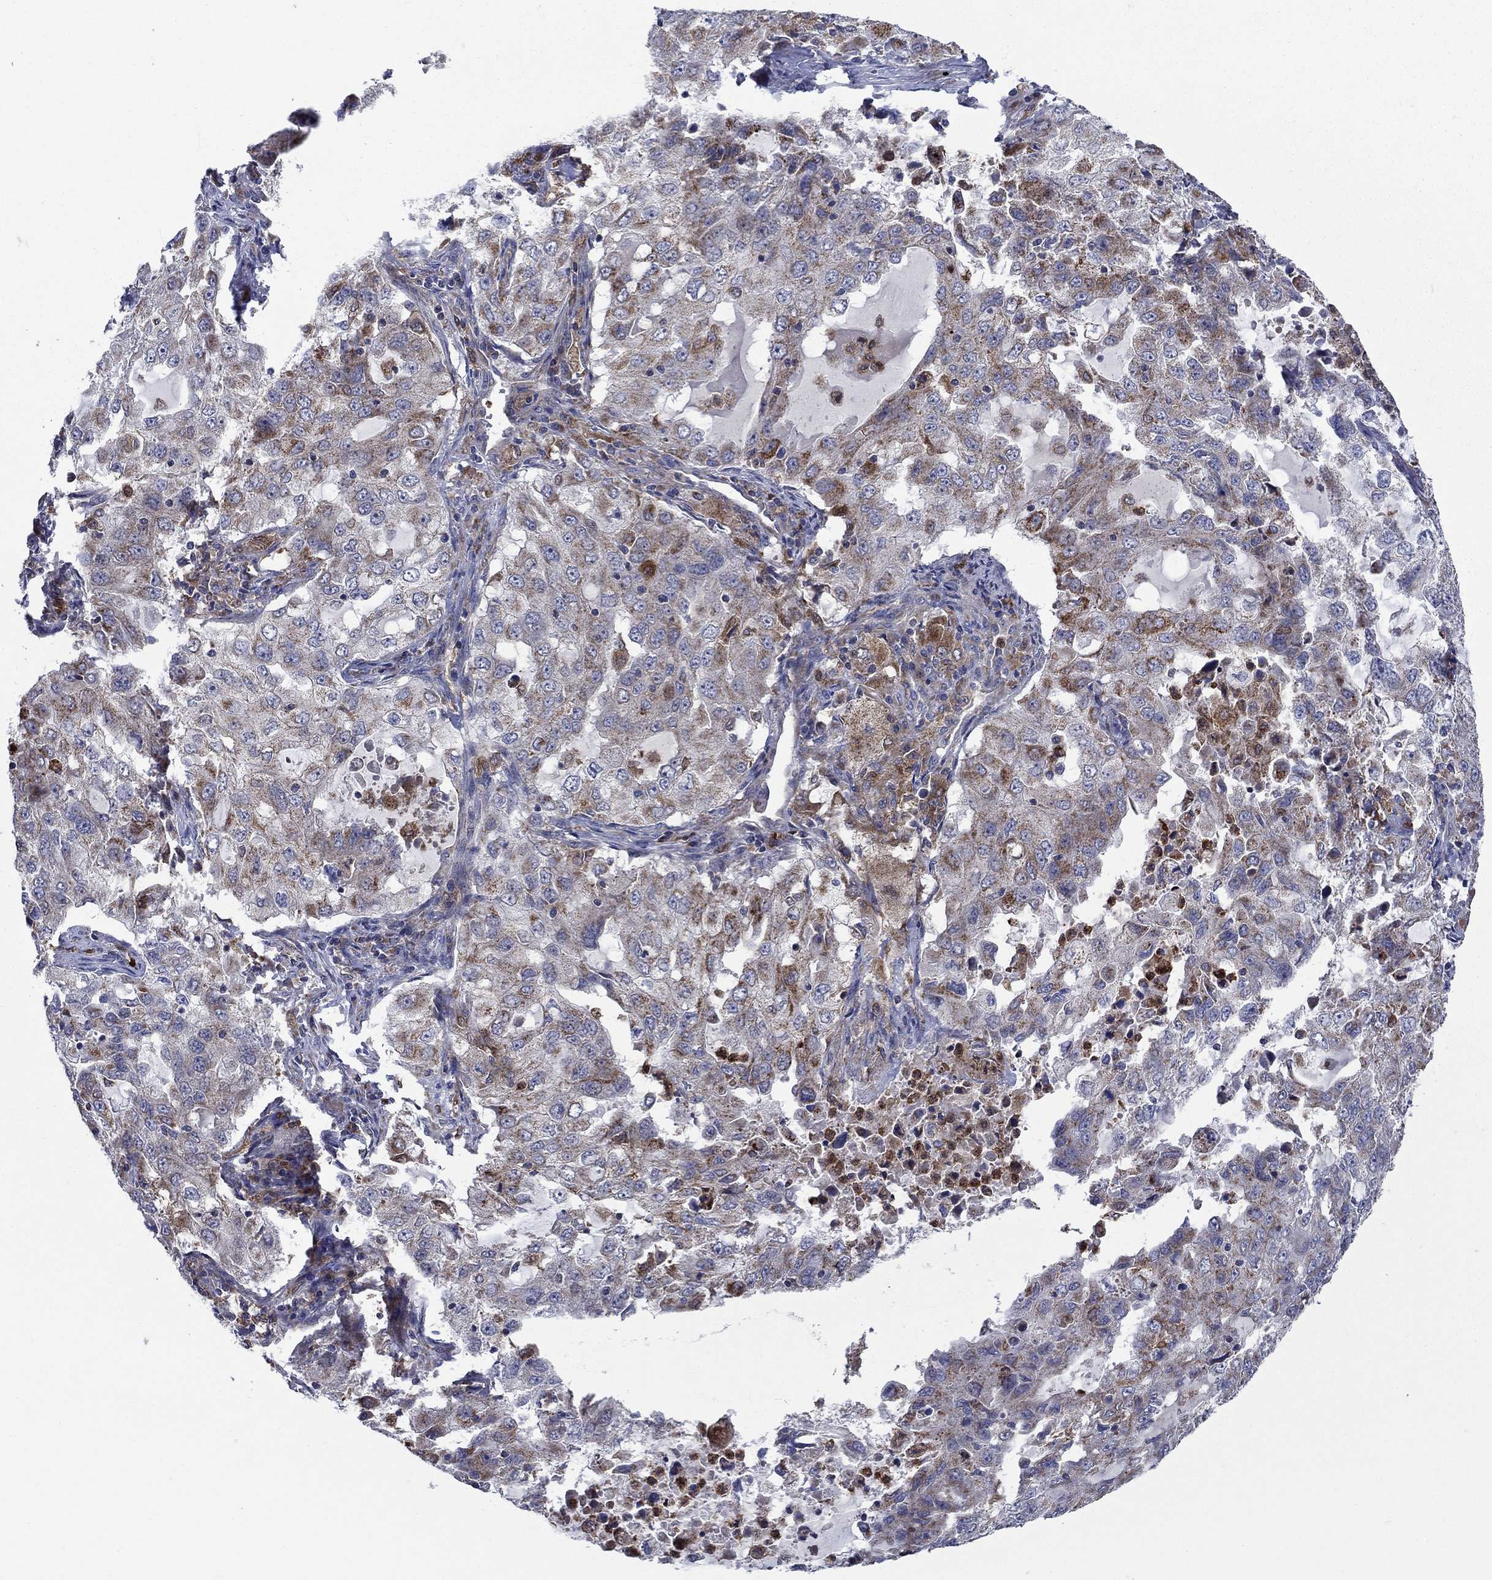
{"staining": {"intensity": "moderate", "quantity": "<25%", "location": "cytoplasmic/membranous"}, "tissue": "lung cancer", "cell_type": "Tumor cells", "image_type": "cancer", "snomed": [{"axis": "morphology", "description": "Adenocarcinoma, NOS"}, {"axis": "topography", "description": "Lung"}], "caption": "High-power microscopy captured an immunohistochemistry image of lung cancer, revealing moderate cytoplasmic/membranous expression in about <25% of tumor cells.", "gene": "RNF19B", "patient": {"sex": "female", "age": 61}}